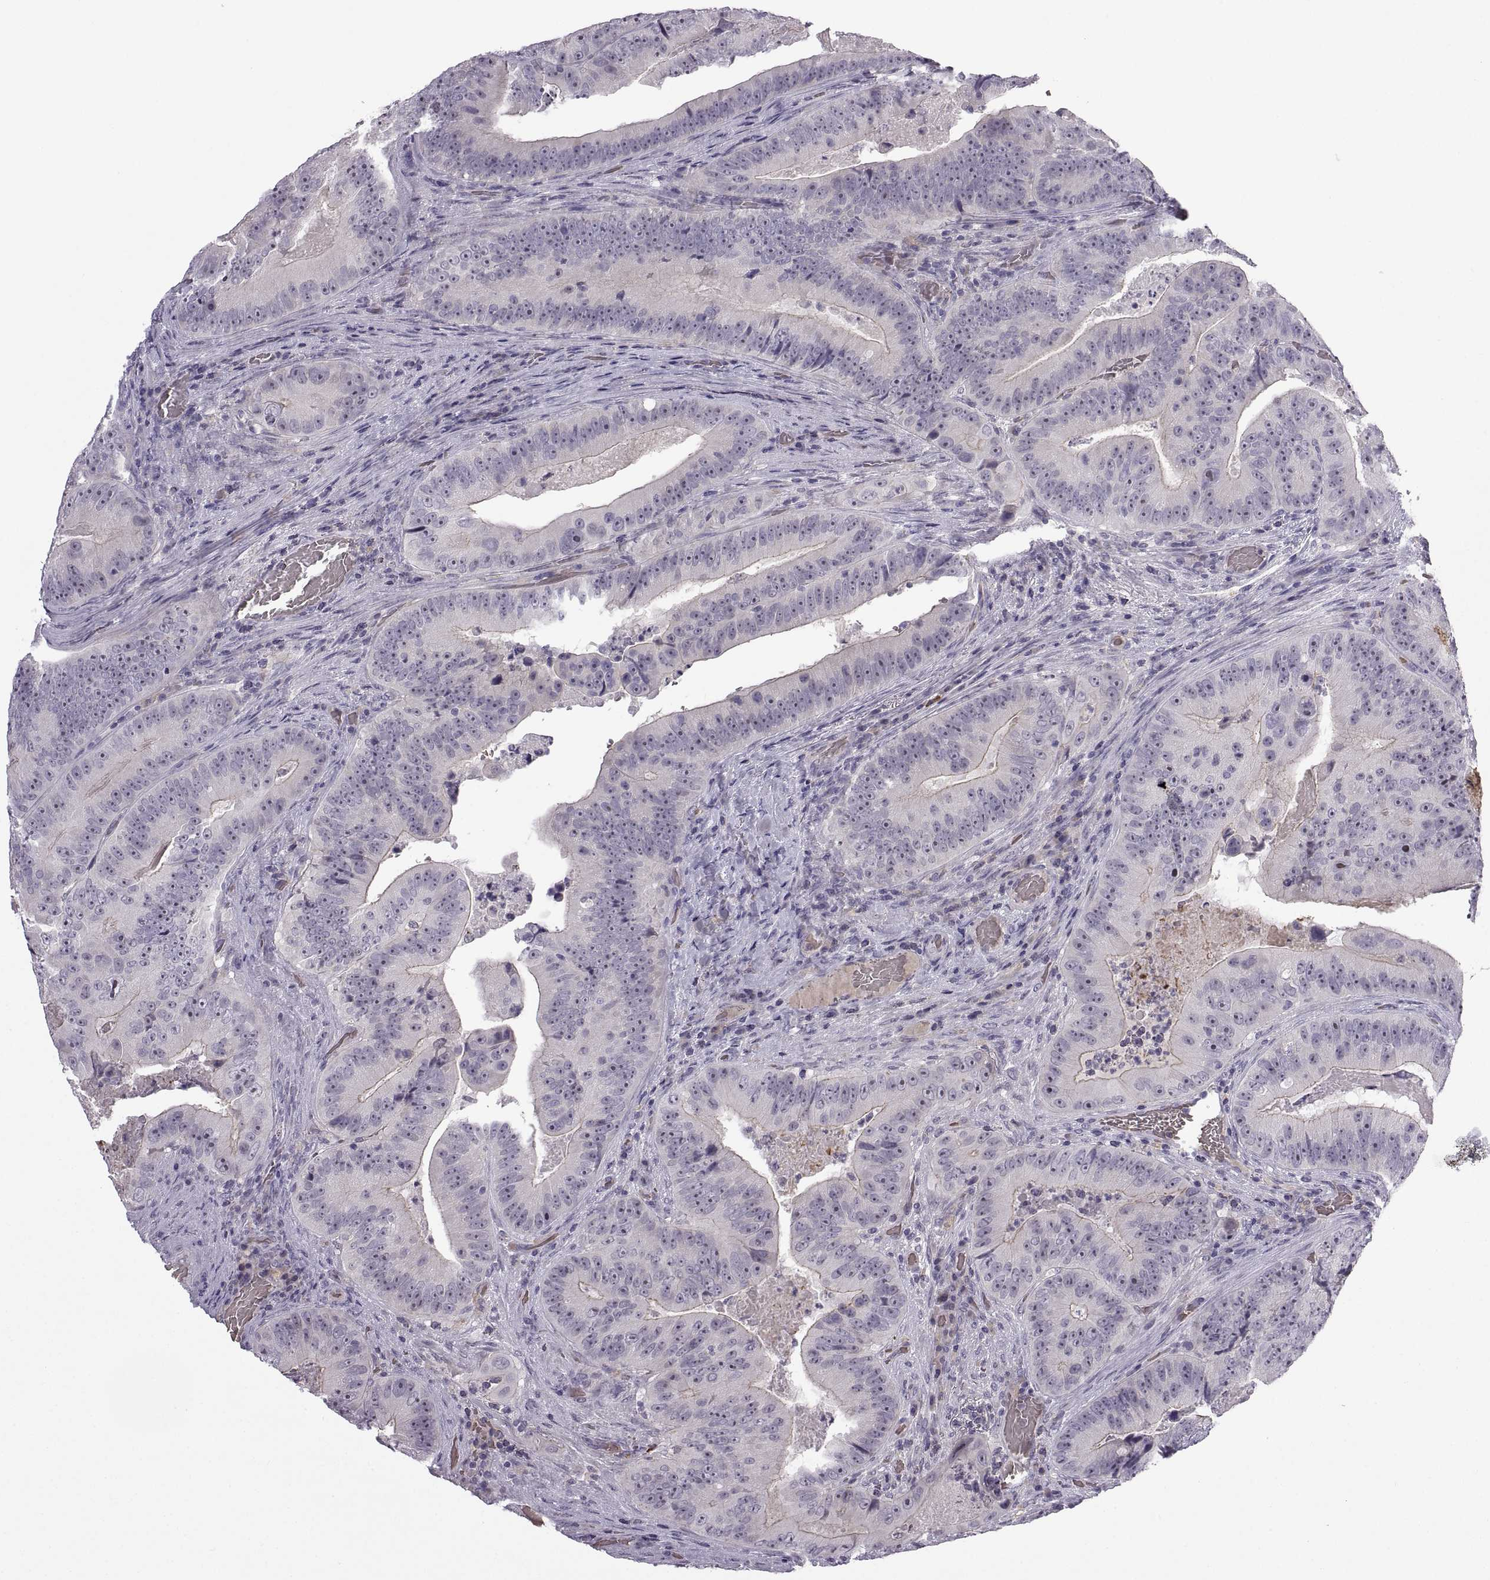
{"staining": {"intensity": "negative", "quantity": "none", "location": "none"}, "tissue": "colorectal cancer", "cell_type": "Tumor cells", "image_type": "cancer", "snomed": [{"axis": "morphology", "description": "Adenocarcinoma, NOS"}, {"axis": "topography", "description": "Colon"}], "caption": "High magnification brightfield microscopy of colorectal cancer (adenocarcinoma) stained with DAB (brown) and counterstained with hematoxylin (blue): tumor cells show no significant staining.", "gene": "MEIOC", "patient": {"sex": "female", "age": 86}}